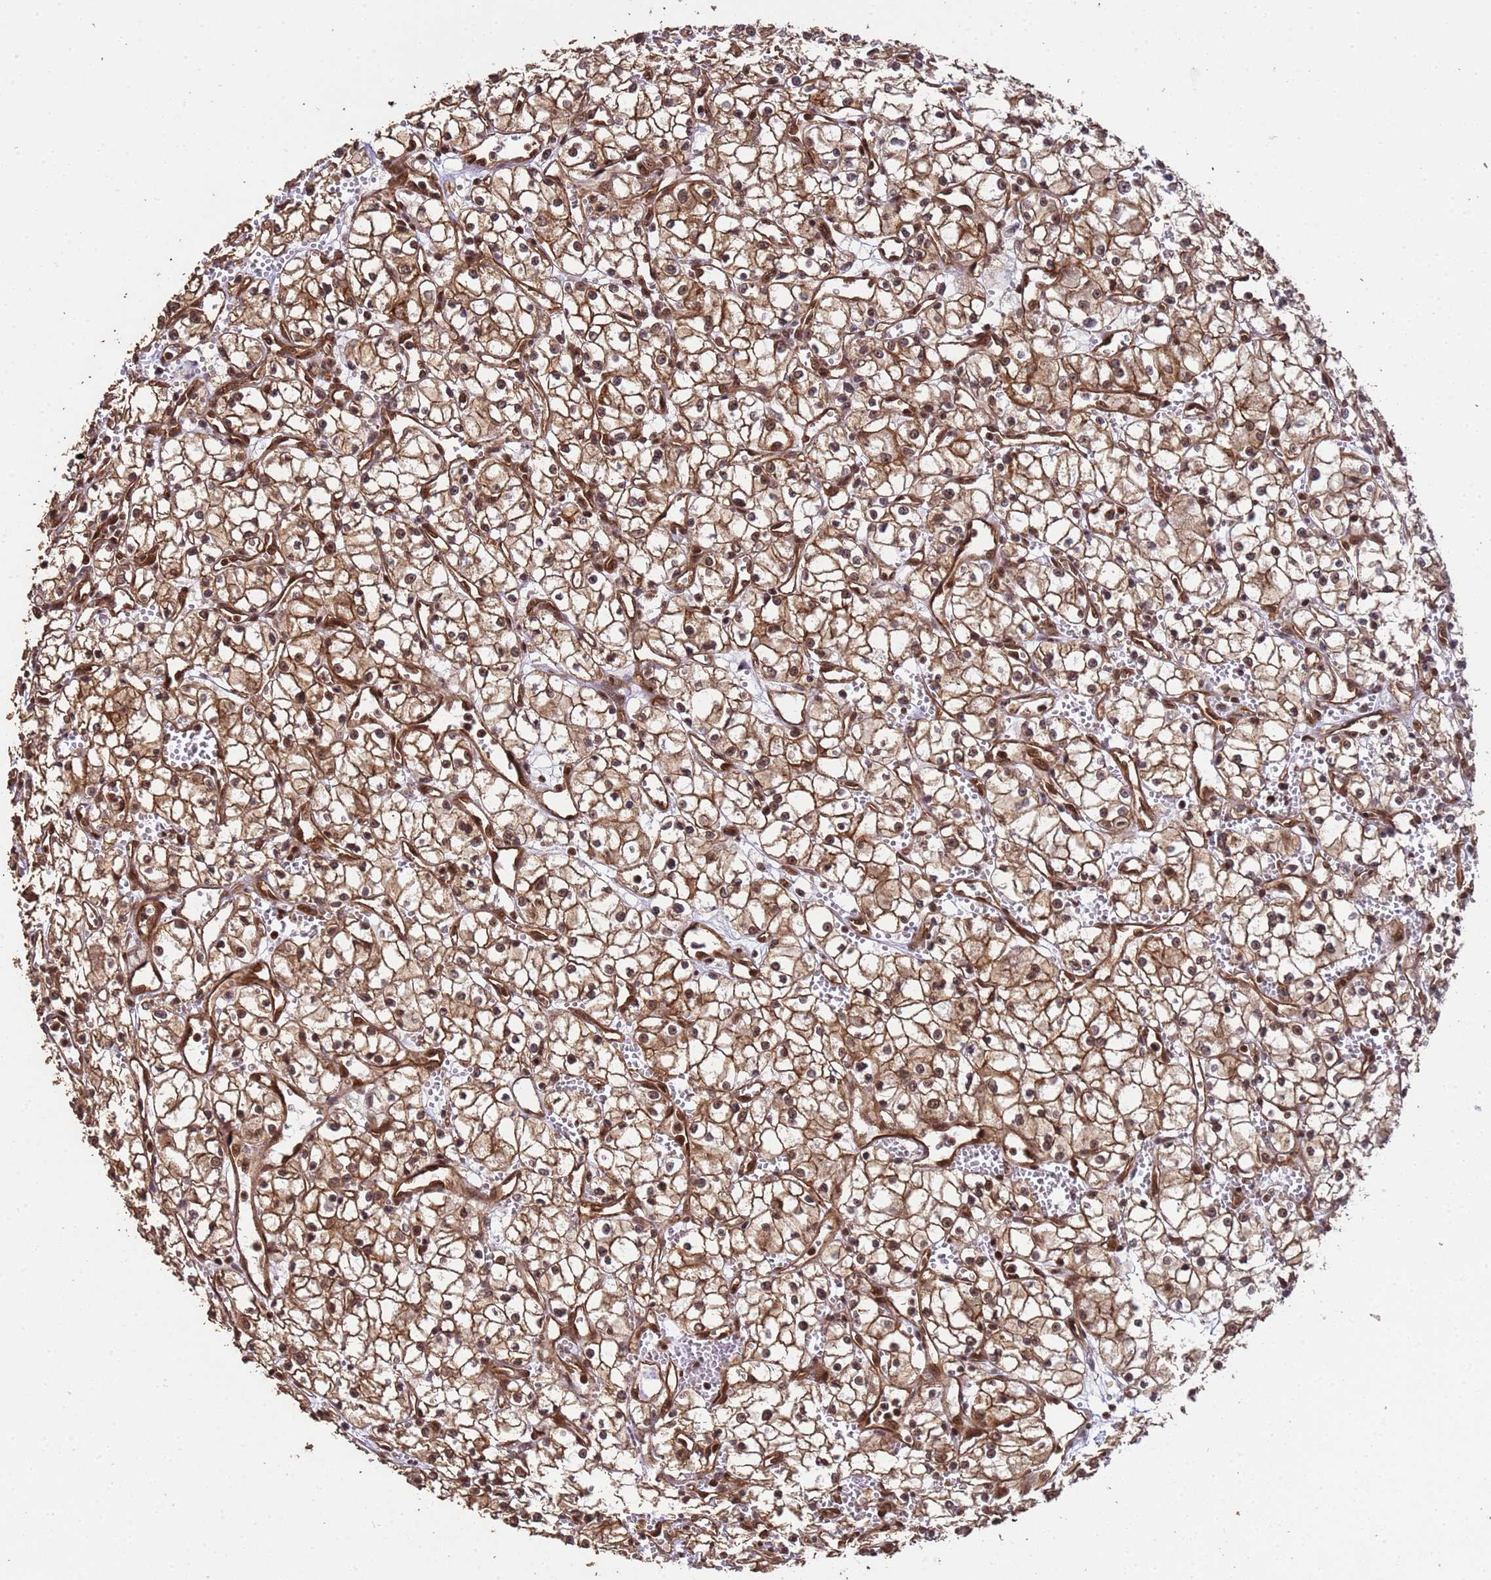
{"staining": {"intensity": "strong", "quantity": ">75%", "location": "cytoplasmic/membranous,nuclear"}, "tissue": "renal cancer", "cell_type": "Tumor cells", "image_type": "cancer", "snomed": [{"axis": "morphology", "description": "Adenocarcinoma, NOS"}, {"axis": "topography", "description": "Kidney"}], "caption": "Renal cancer (adenocarcinoma) stained for a protein (brown) reveals strong cytoplasmic/membranous and nuclear positive positivity in approximately >75% of tumor cells.", "gene": "SYF2", "patient": {"sex": "male", "age": 59}}